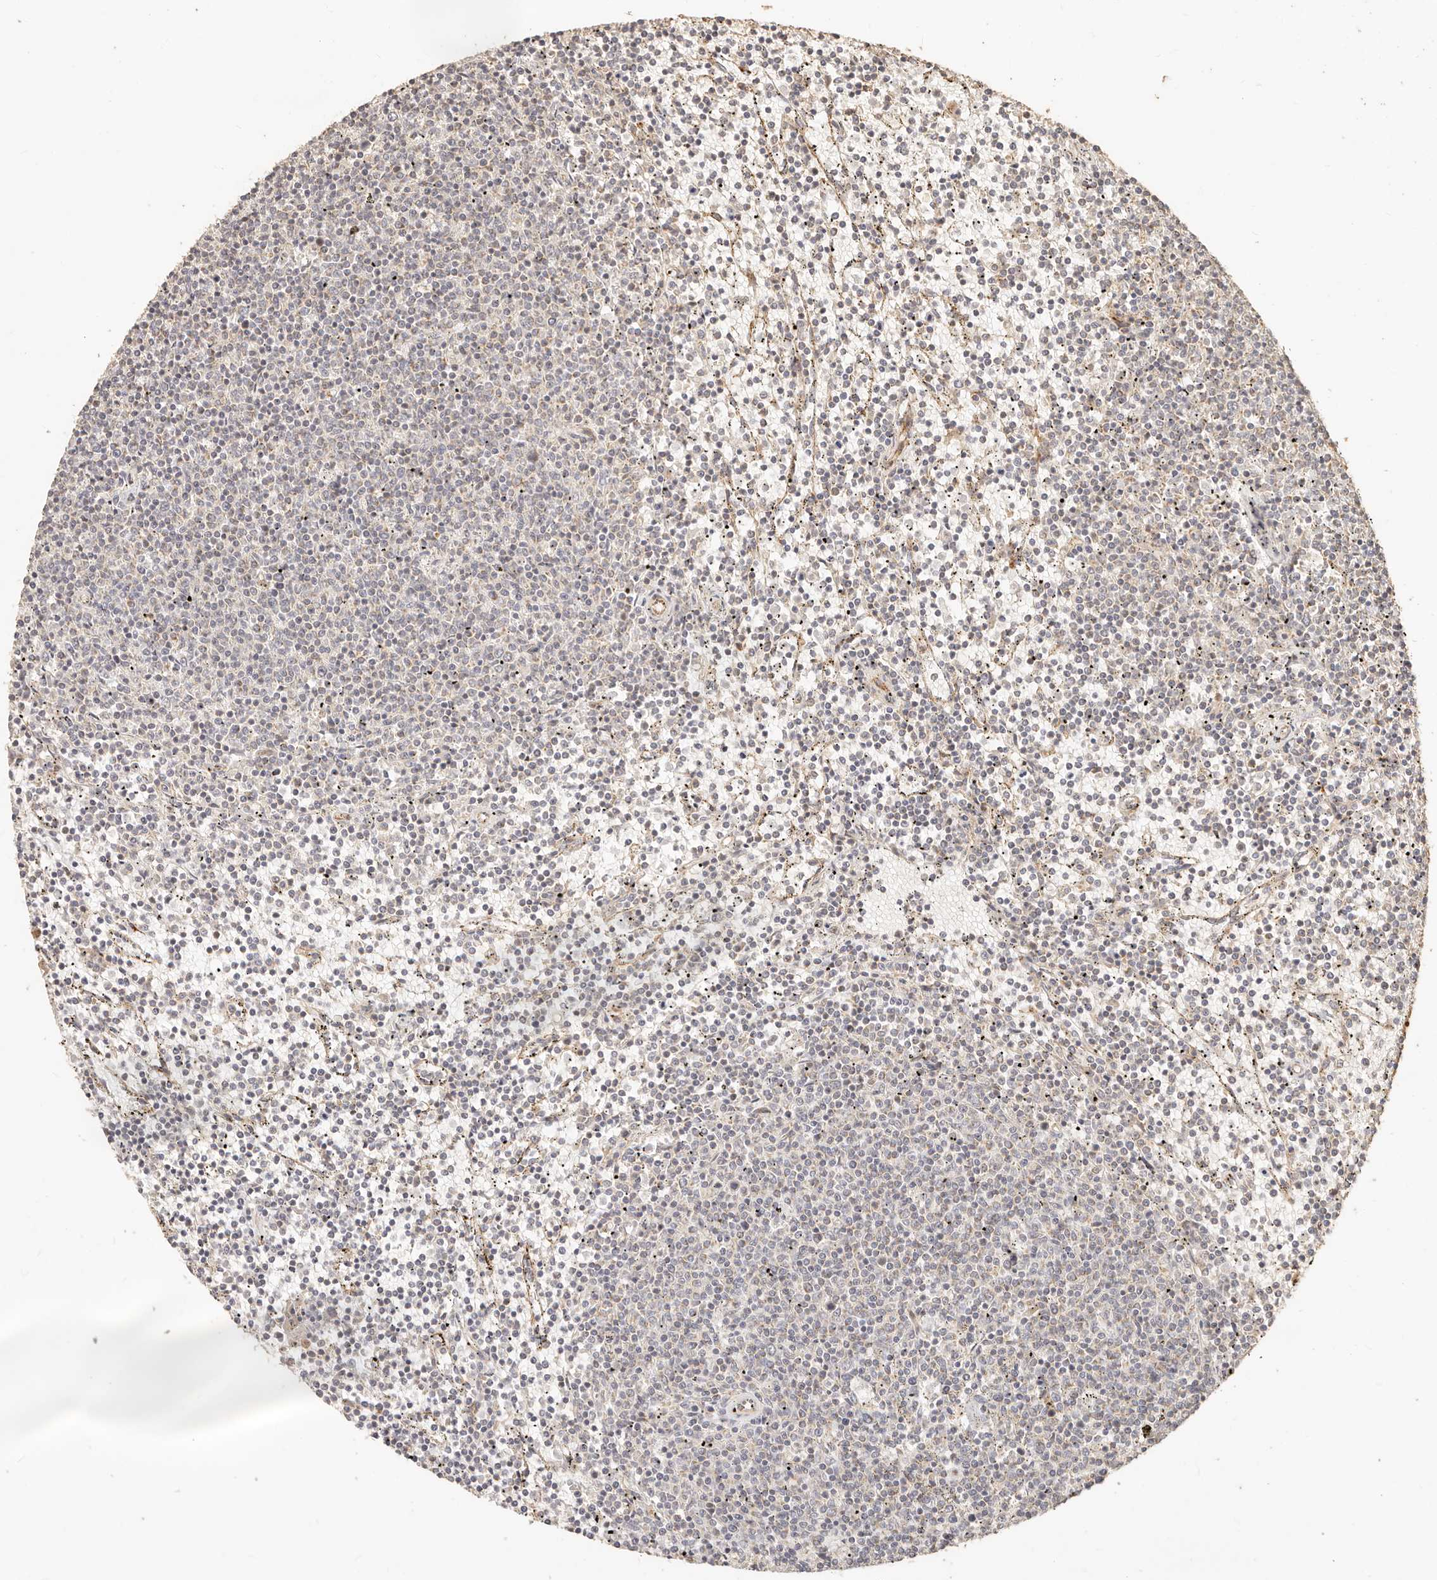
{"staining": {"intensity": "negative", "quantity": "none", "location": "none"}, "tissue": "lymphoma", "cell_type": "Tumor cells", "image_type": "cancer", "snomed": [{"axis": "morphology", "description": "Malignant lymphoma, non-Hodgkin's type, Low grade"}, {"axis": "topography", "description": "Spleen"}], "caption": "Immunohistochemistry image of neoplastic tissue: lymphoma stained with DAB demonstrates no significant protein expression in tumor cells. The staining is performed using DAB (3,3'-diaminobenzidine) brown chromogen with nuclei counter-stained in using hematoxylin.", "gene": "PTPN22", "patient": {"sex": "female", "age": 50}}